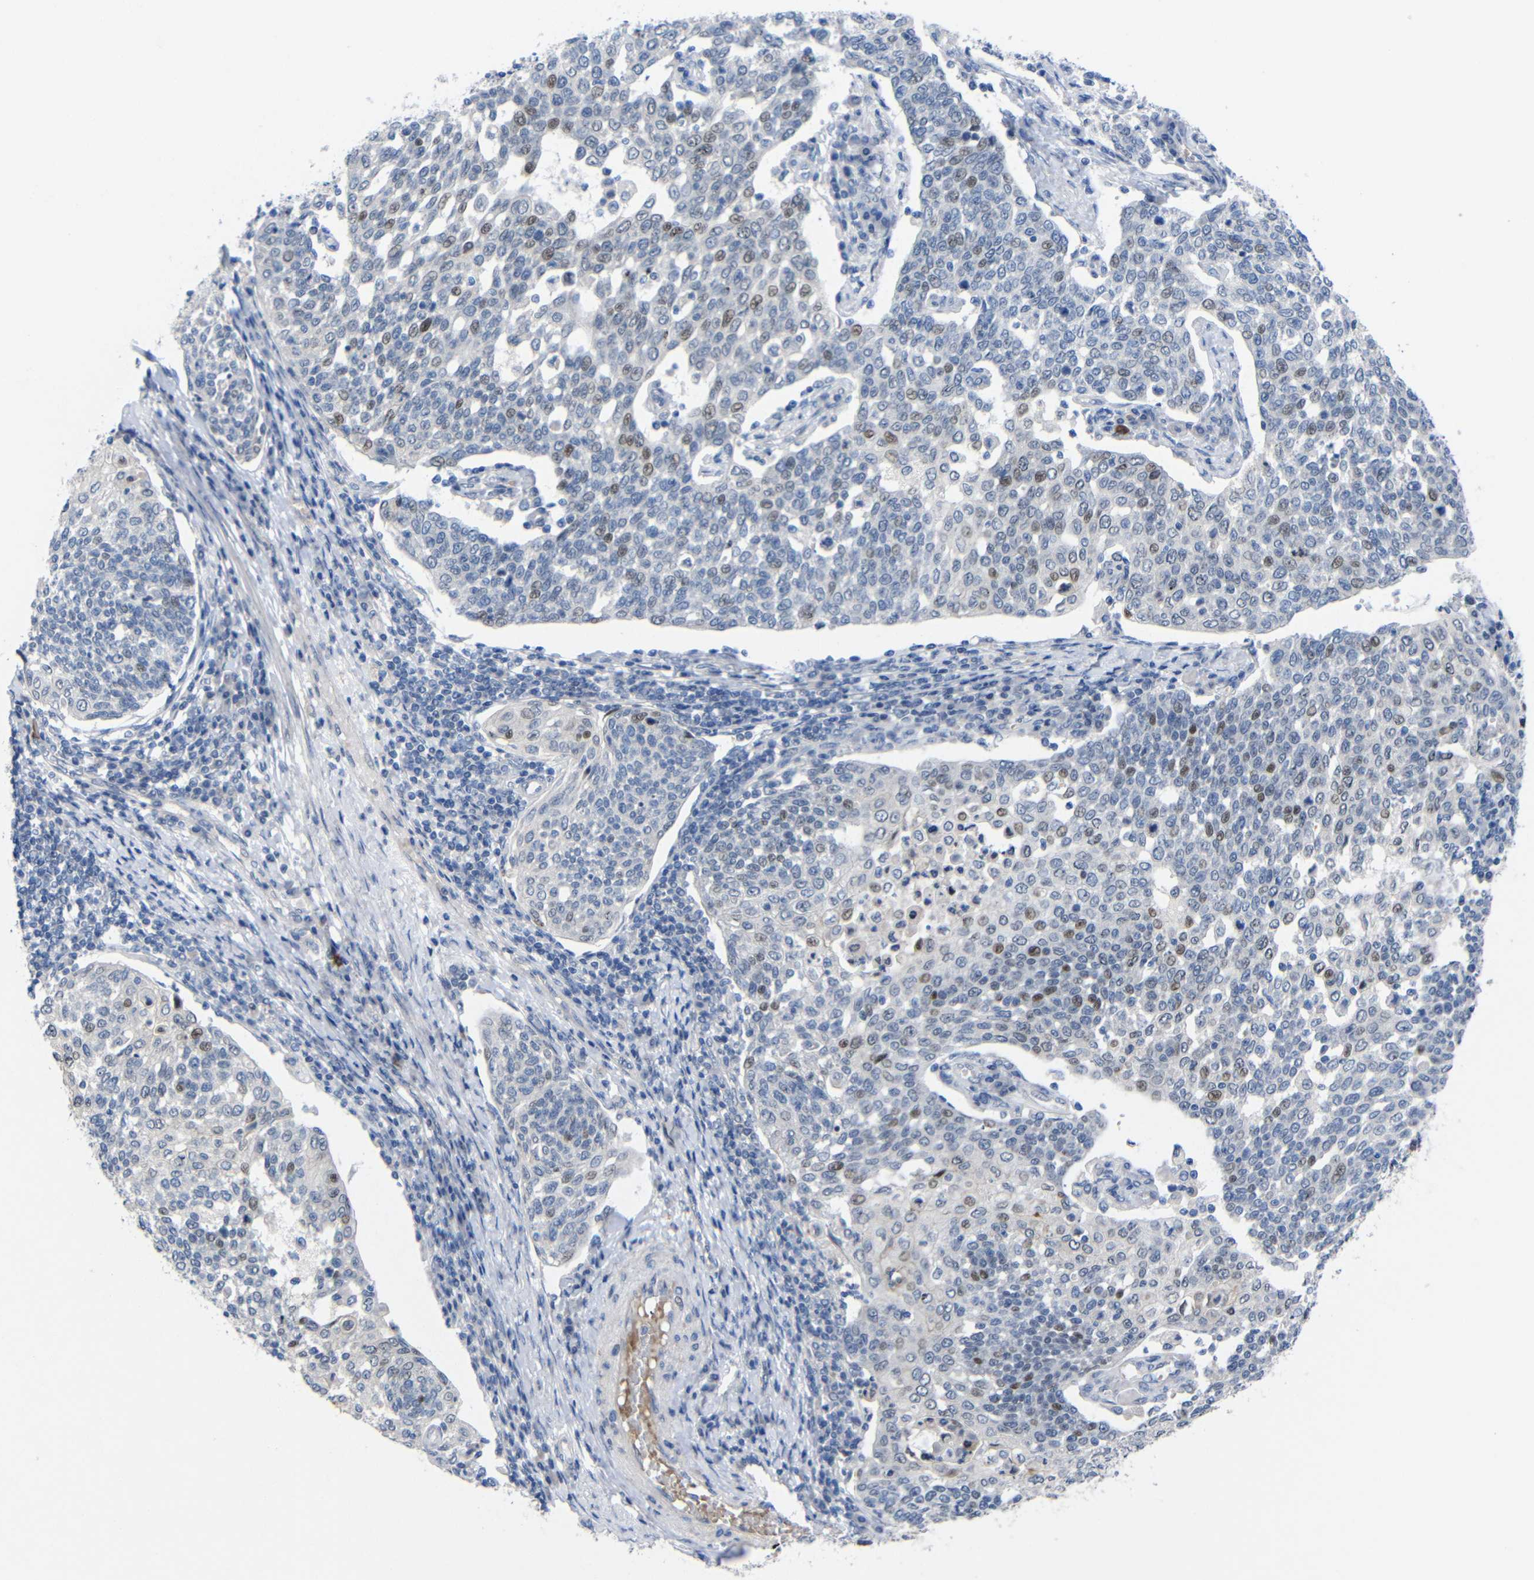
{"staining": {"intensity": "moderate", "quantity": "<25%", "location": "nuclear"}, "tissue": "cervical cancer", "cell_type": "Tumor cells", "image_type": "cancer", "snomed": [{"axis": "morphology", "description": "Squamous cell carcinoma, NOS"}, {"axis": "topography", "description": "Cervix"}], "caption": "Tumor cells exhibit low levels of moderate nuclear expression in approximately <25% of cells in squamous cell carcinoma (cervical). Ihc stains the protein of interest in brown and the nuclei are stained blue.", "gene": "CMTM1", "patient": {"sex": "female", "age": 34}}